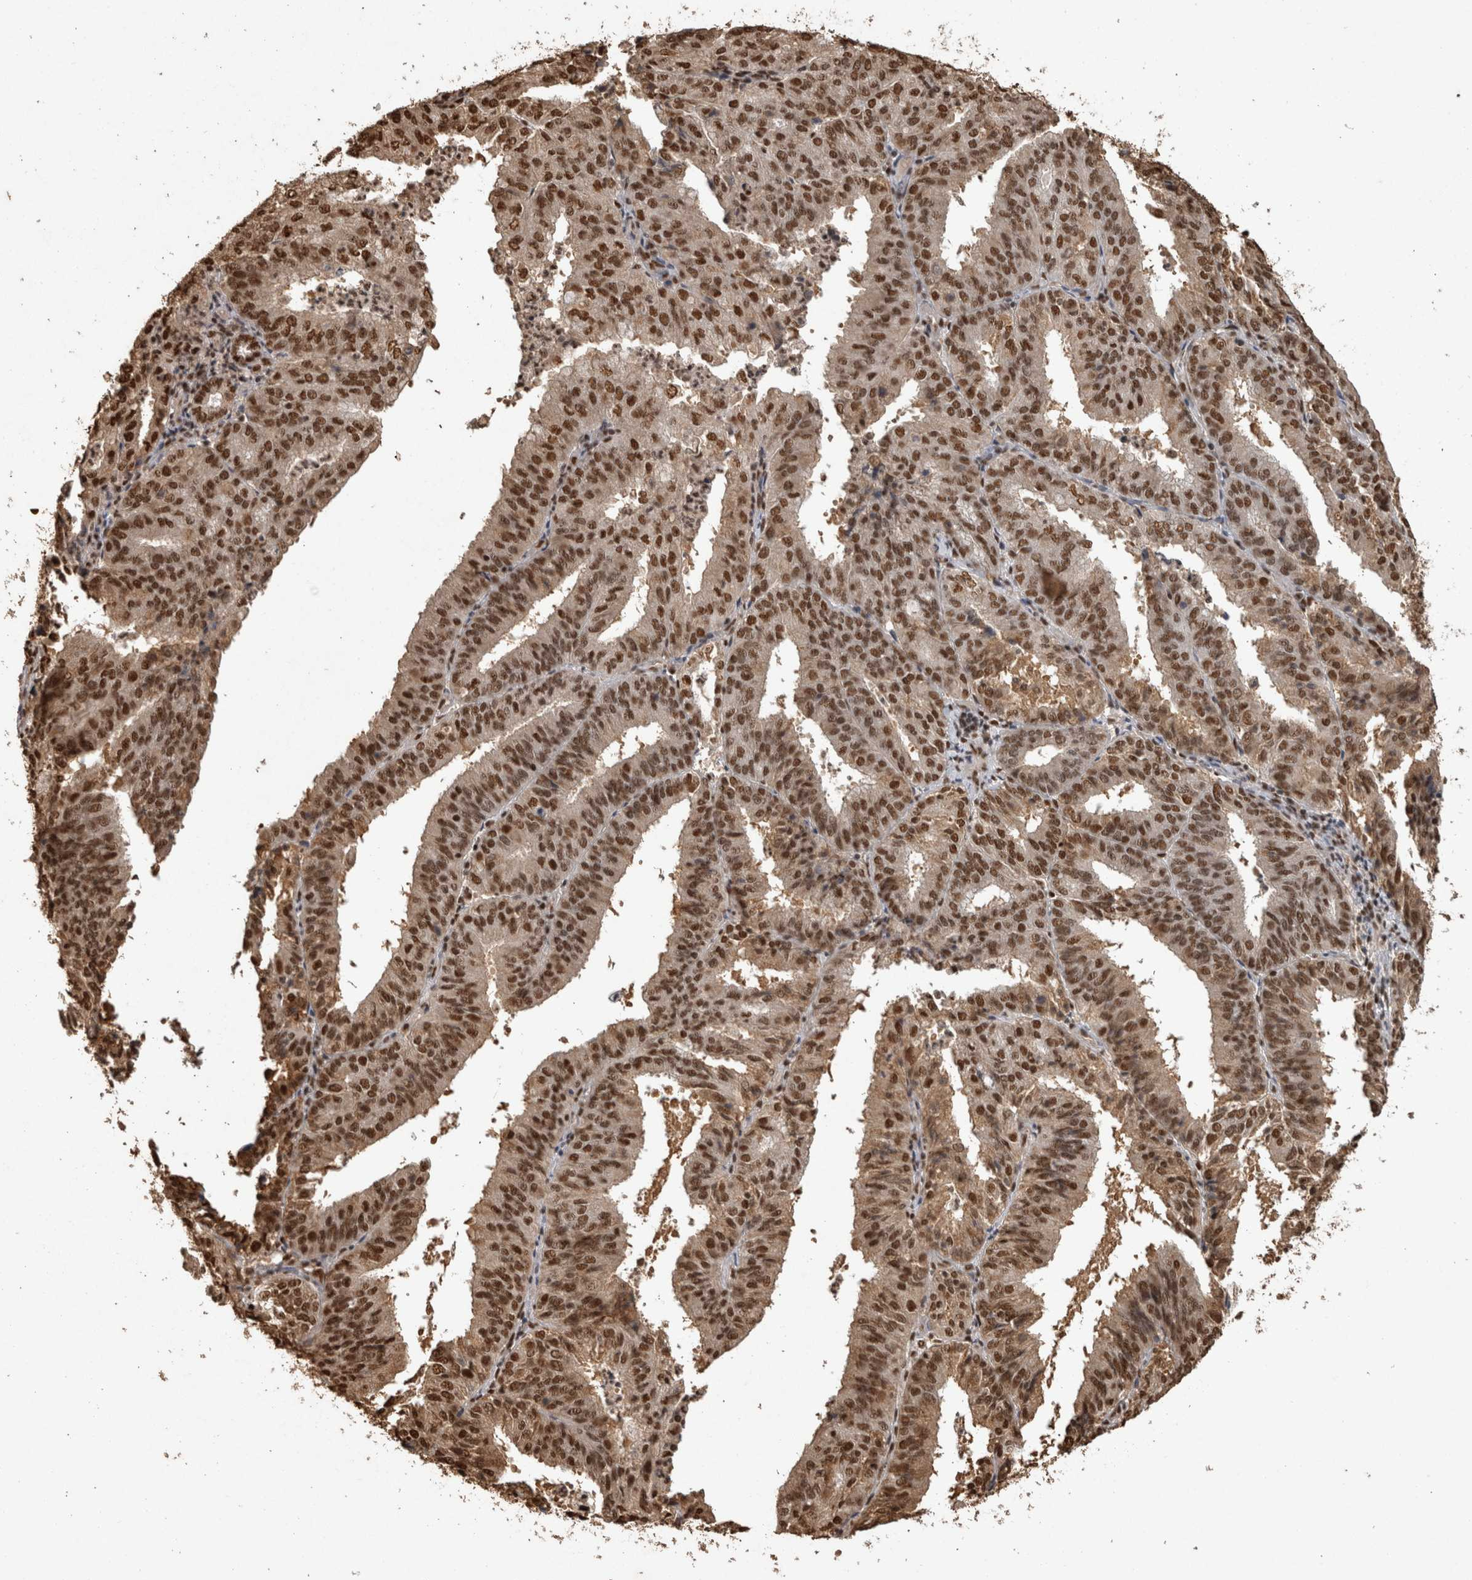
{"staining": {"intensity": "strong", "quantity": ">75%", "location": "nuclear"}, "tissue": "endometrial cancer", "cell_type": "Tumor cells", "image_type": "cancer", "snomed": [{"axis": "morphology", "description": "Adenocarcinoma, NOS"}, {"axis": "topography", "description": "Uterus"}], "caption": "Endometrial cancer (adenocarcinoma) was stained to show a protein in brown. There is high levels of strong nuclear positivity in approximately >75% of tumor cells.", "gene": "RAD50", "patient": {"sex": "female", "age": 60}}